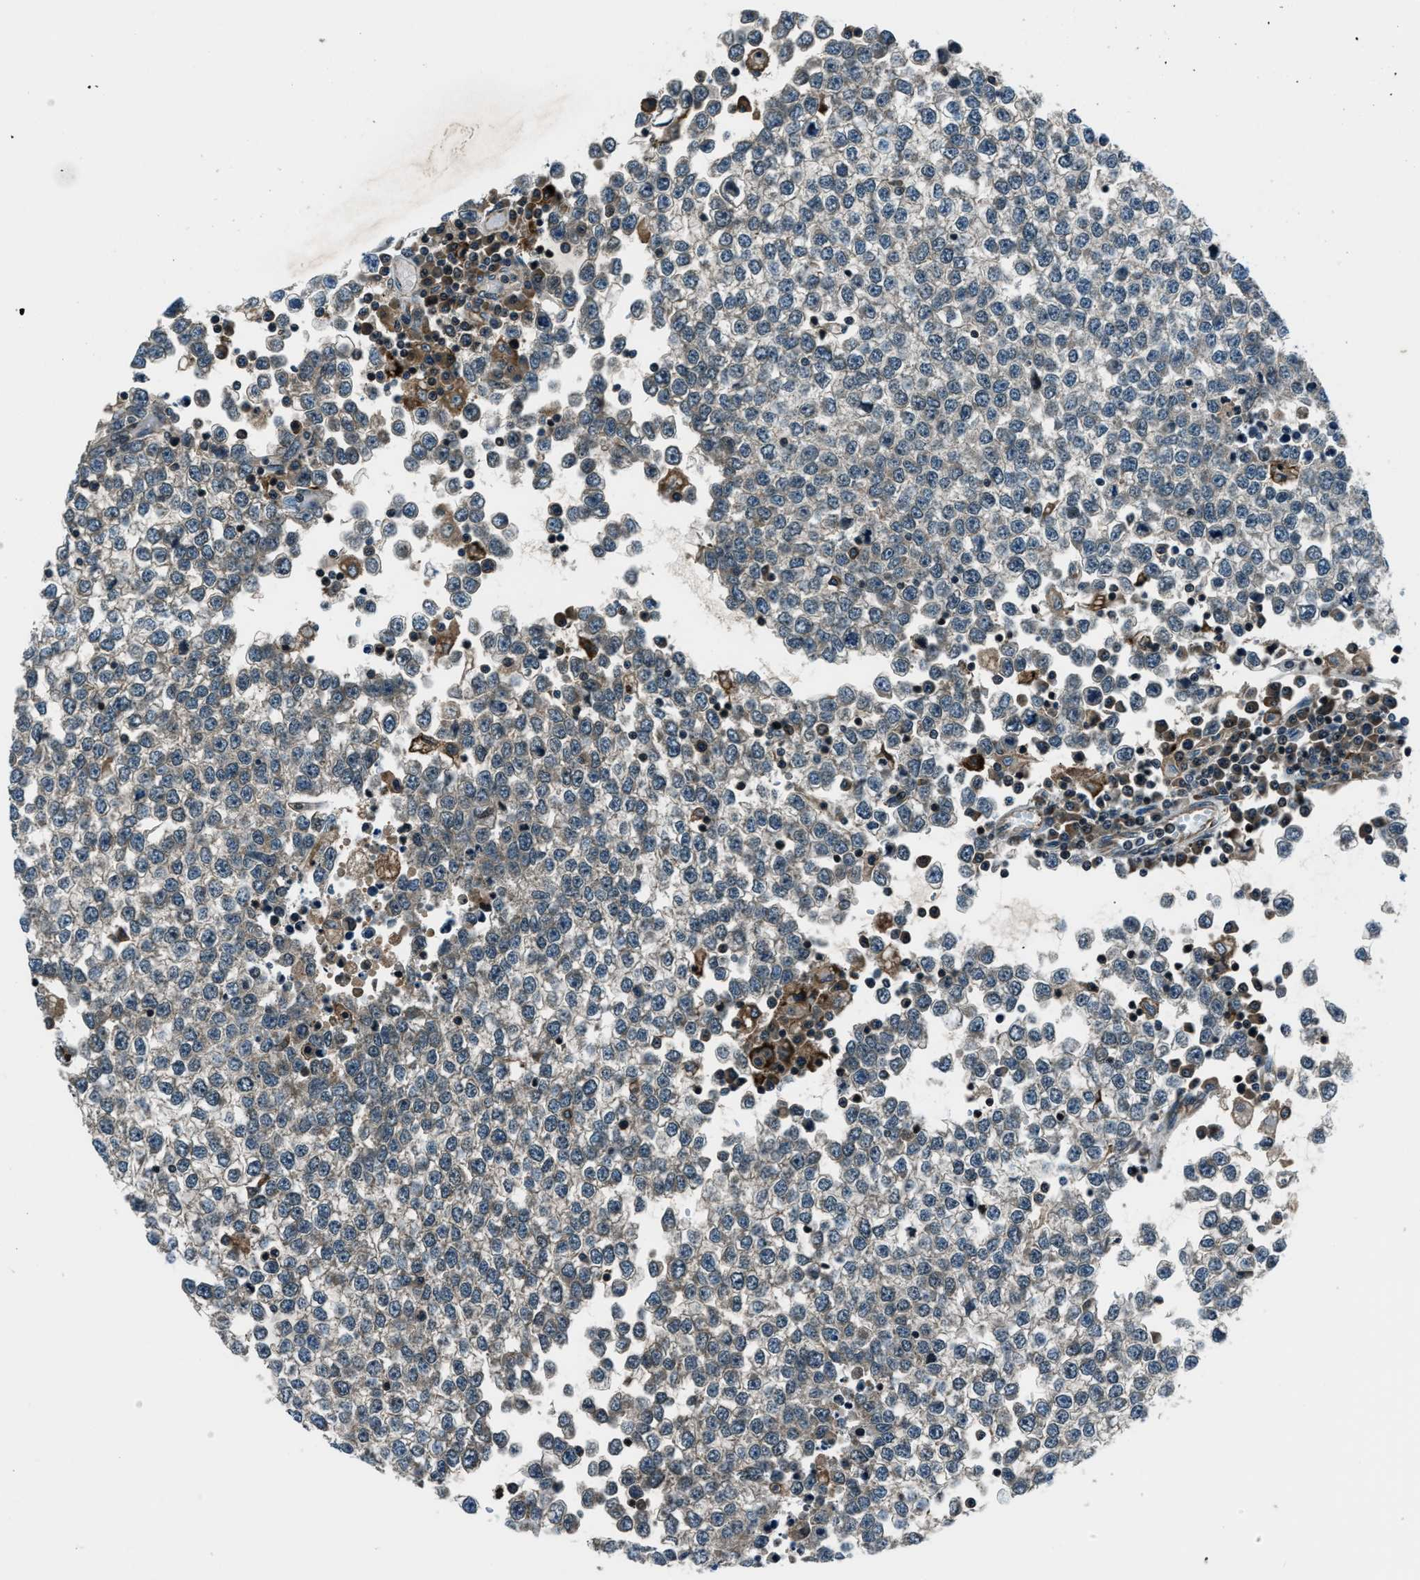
{"staining": {"intensity": "weak", "quantity": "<25%", "location": "cytoplasmic/membranous"}, "tissue": "testis cancer", "cell_type": "Tumor cells", "image_type": "cancer", "snomed": [{"axis": "morphology", "description": "Seminoma, NOS"}, {"axis": "topography", "description": "Testis"}], "caption": "Human testis seminoma stained for a protein using immunohistochemistry (IHC) exhibits no expression in tumor cells.", "gene": "ACTL9", "patient": {"sex": "male", "age": 65}}